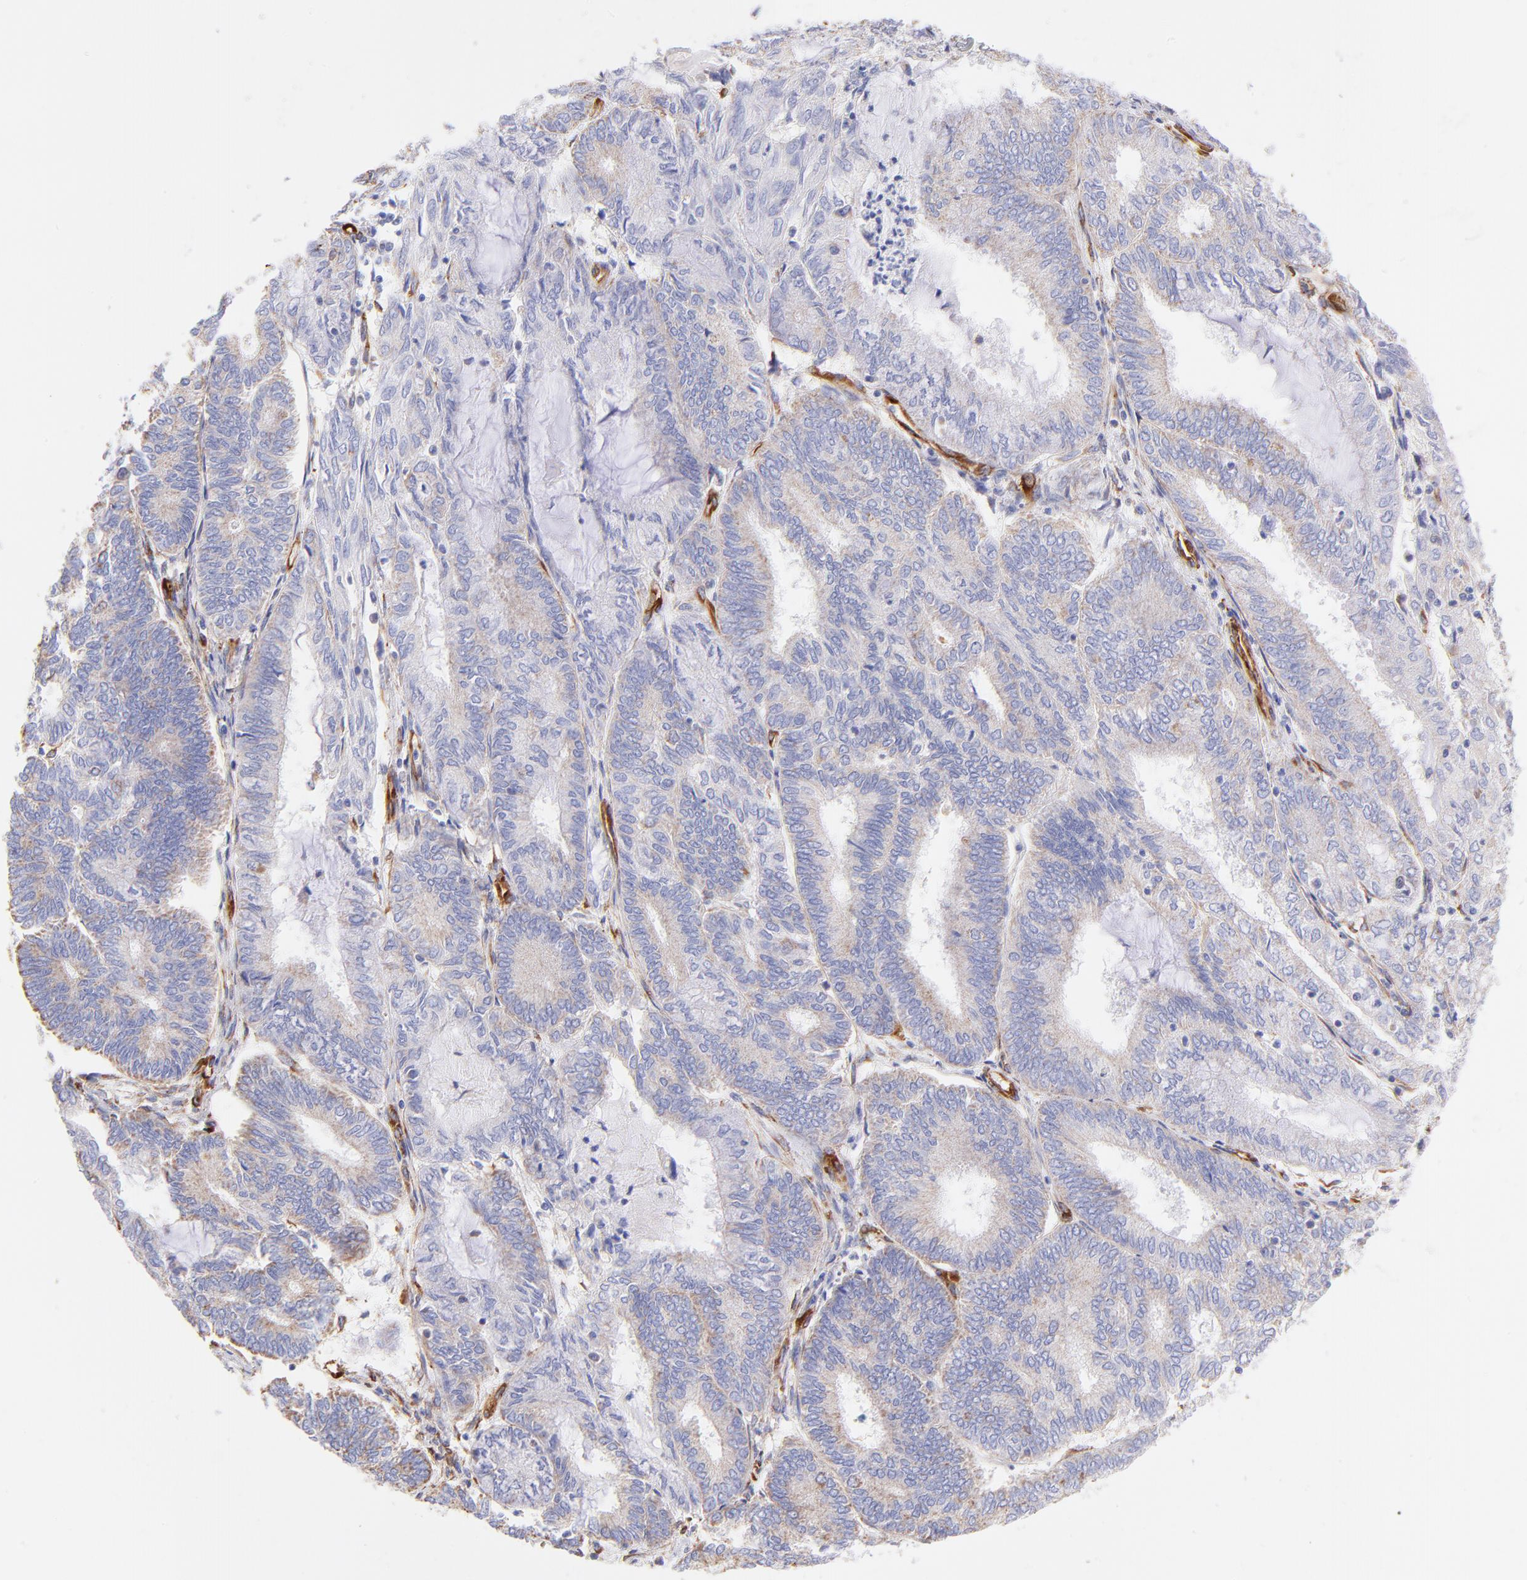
{"staining": {"intensity": "weak", "quantity": ">75%", "location": "cytoplasmic/membranous"}, "tissue": "endometrial cancer", "cell_type": "Tumor cells", "image_type": "cancer", "snomed": [{"axis": "morphology", "description": "Adenocarcinoma, NOS"}, {"axis": "topography", "description": "Endometrium"}], "caption": "IHC (DAB) staining of human adenocarcinoma (endometrial) shows weak cytoplasmic/membranous protein expression in about >75% of tumor cells.", "gene": "SPARC", "patient": {"sex": "female", "age": 59}}